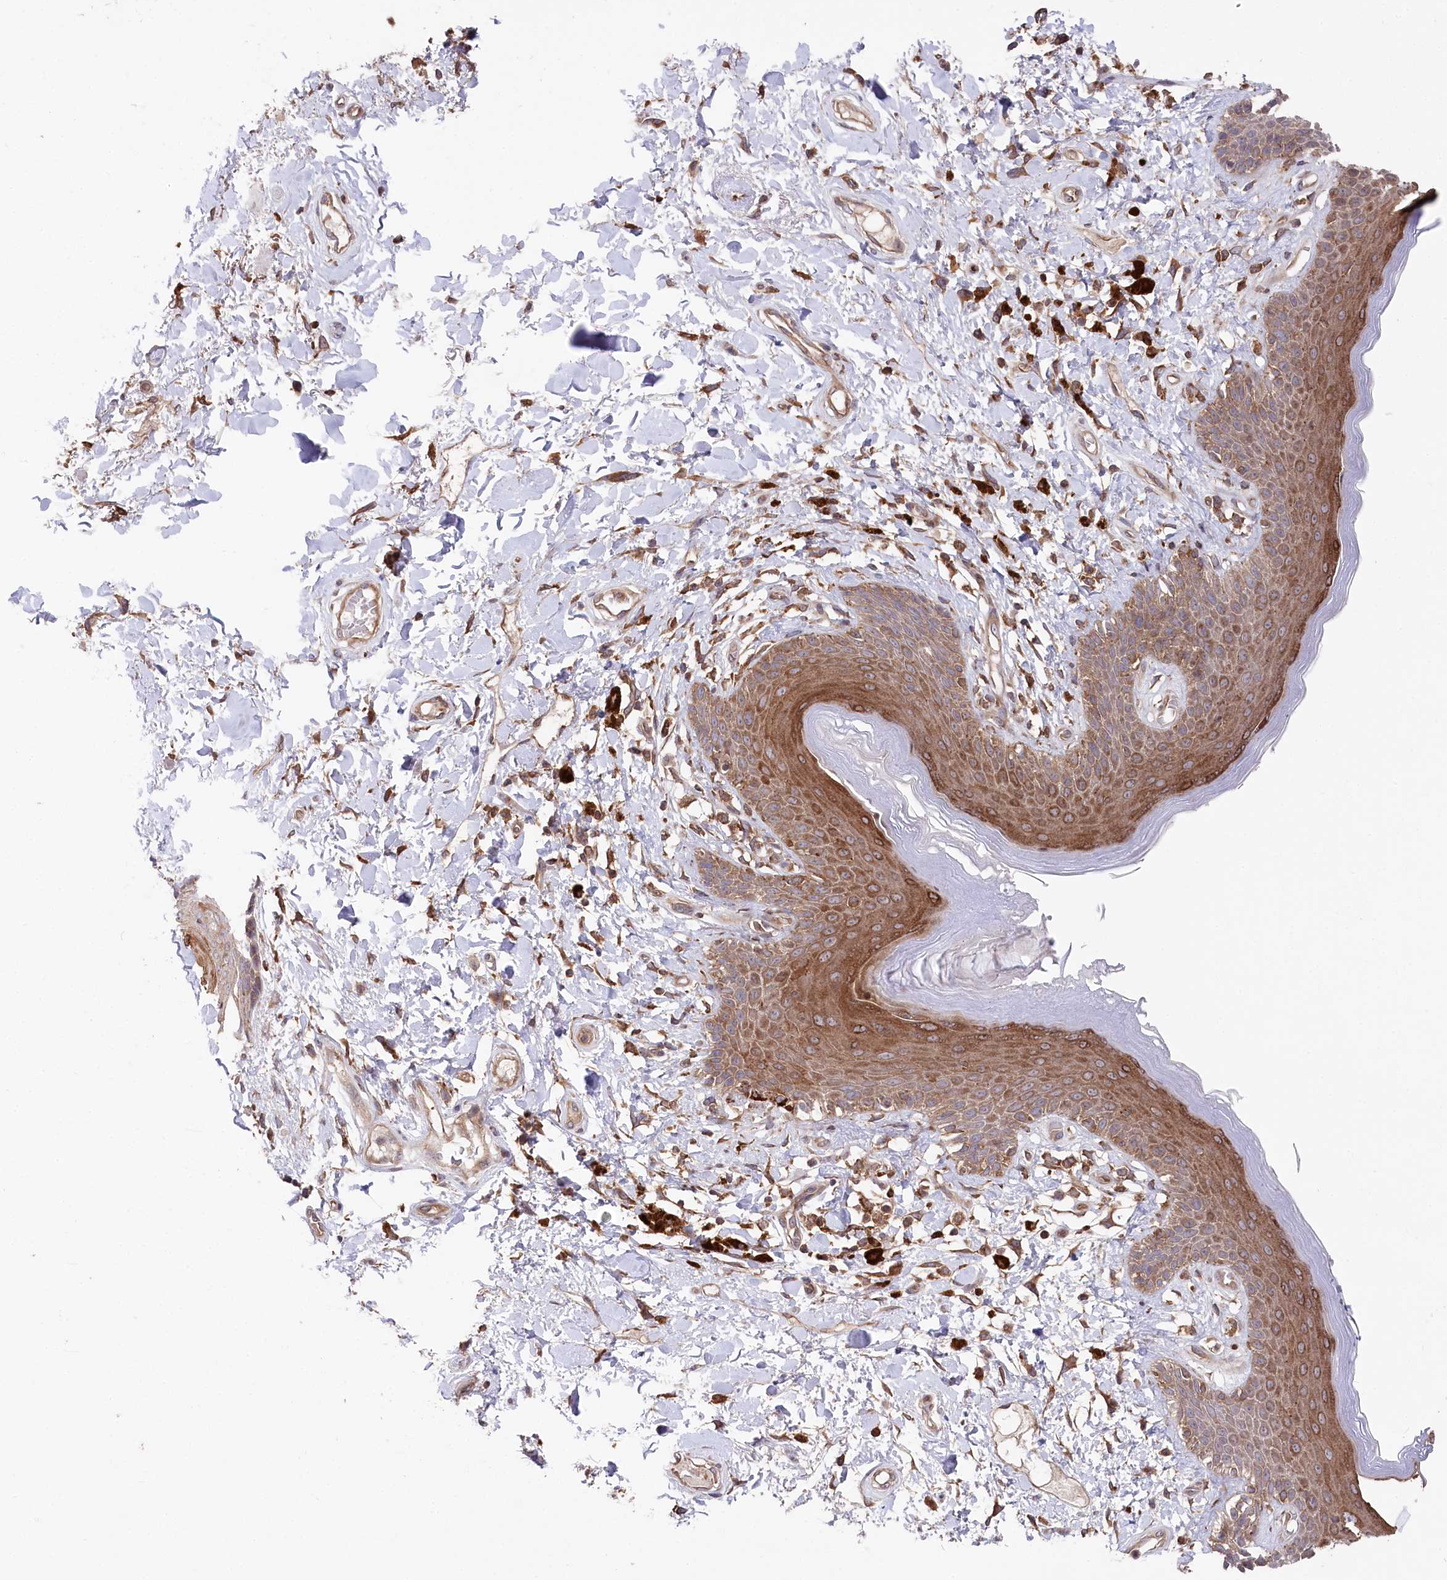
{"staining": {"intensity": "moderate", "quantity": ">75%", "location": "cytoplasmic/membranous"}, "tissue": "skin", "cell_type": "Epidermal cells", "image_type": "normal", "snomed": [{"axis": "morphology", "description": "Normal tissue, NOS"}, {"axis": "topography", "description": "Anal"}], "caption": "Moderate cytoplasmic/membranous expression for a protein is present in approximately >75% of epidermal cells of normal skin using IHC.", "gene": "PPP1R21", "patient": {"sex": "female", "age": 78}}